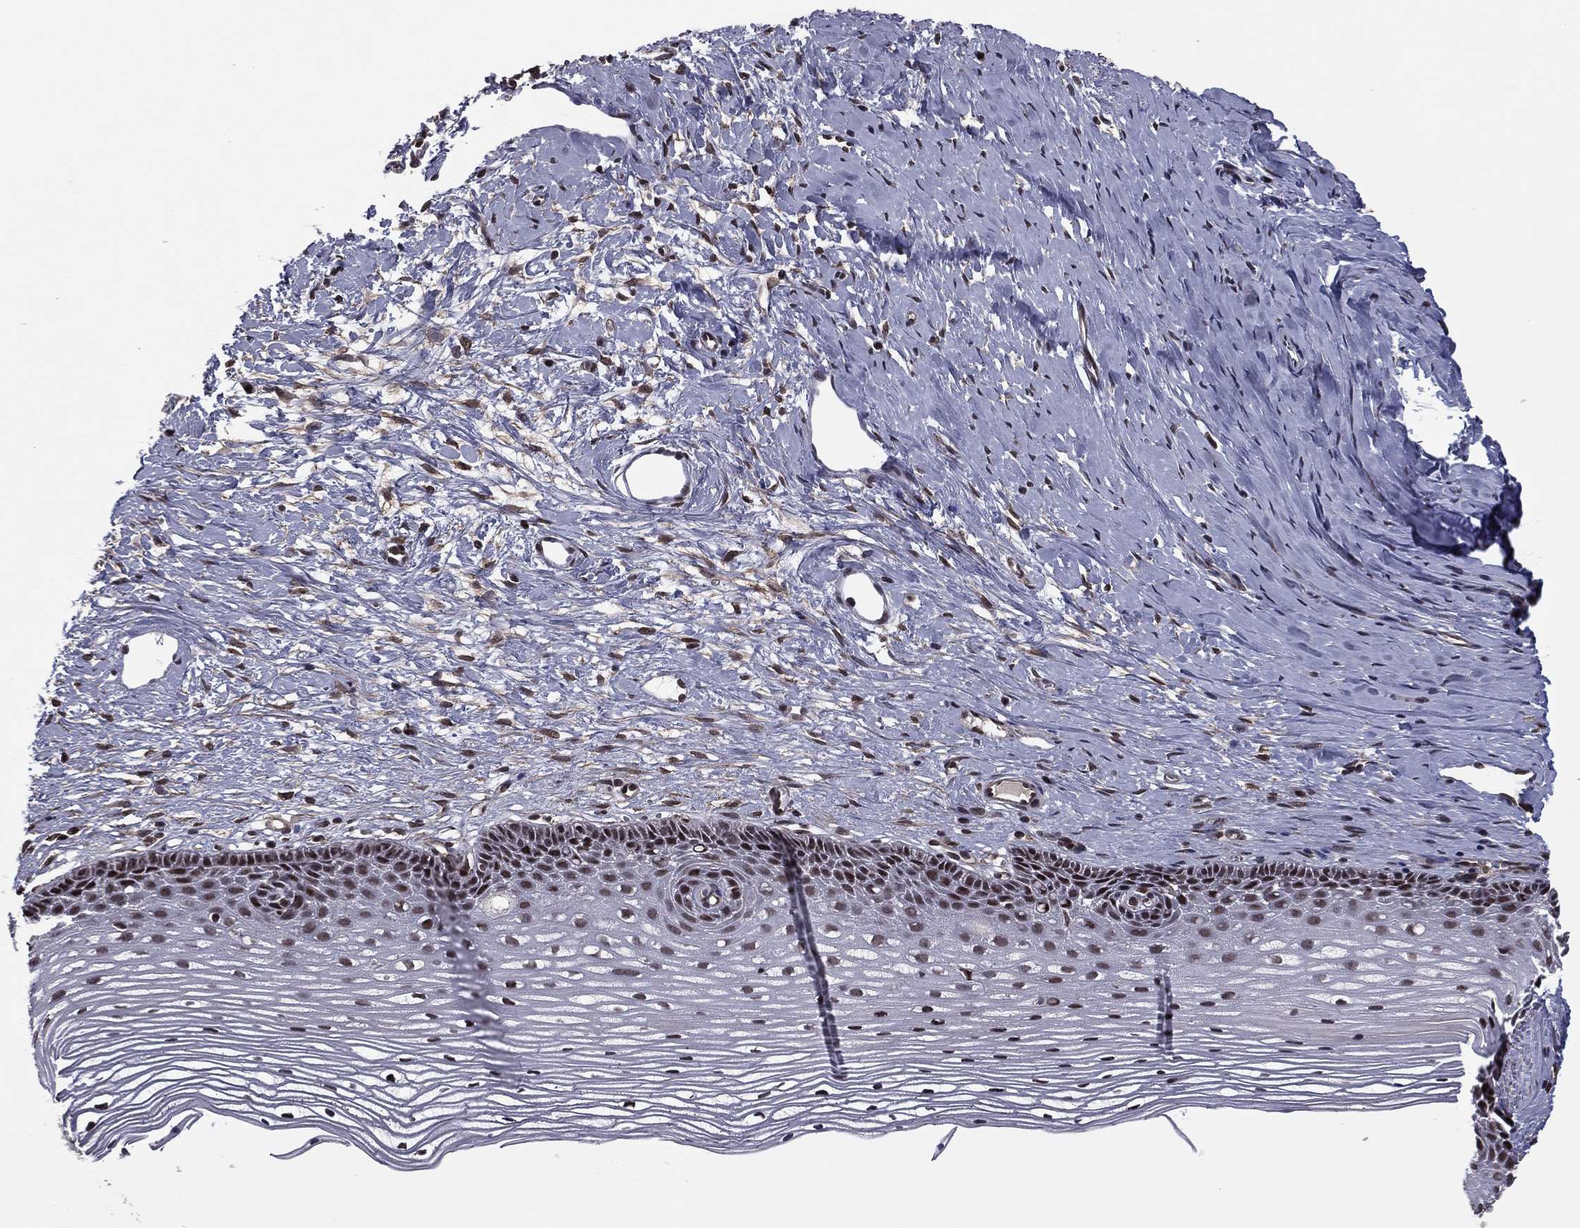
{"staining": {"intensity": "strong", "quantity": "<25%", "location": "nuclear"}, "tissue": "cervix", "cell_type": "Squamous epithelial cells", "image_type": "normal", "snomed": [{"axis": "morphology", "description": "Normal tissue, NOS"}, {"axis": "topography", "description": "Cervix"}], "caption": "Immunohistochemistry staining of normal cervix, which shows medium levels of strong nuclear positivity in about <25% of squamous epithelial cells indicating strong nuclear protein expression. The staining was performed using DAB (brown) for protein detection and nuclei were counterstained in hematoxylin (blue).", "gene": "RARB", "patient": {"sex": "female", "age": 40}}